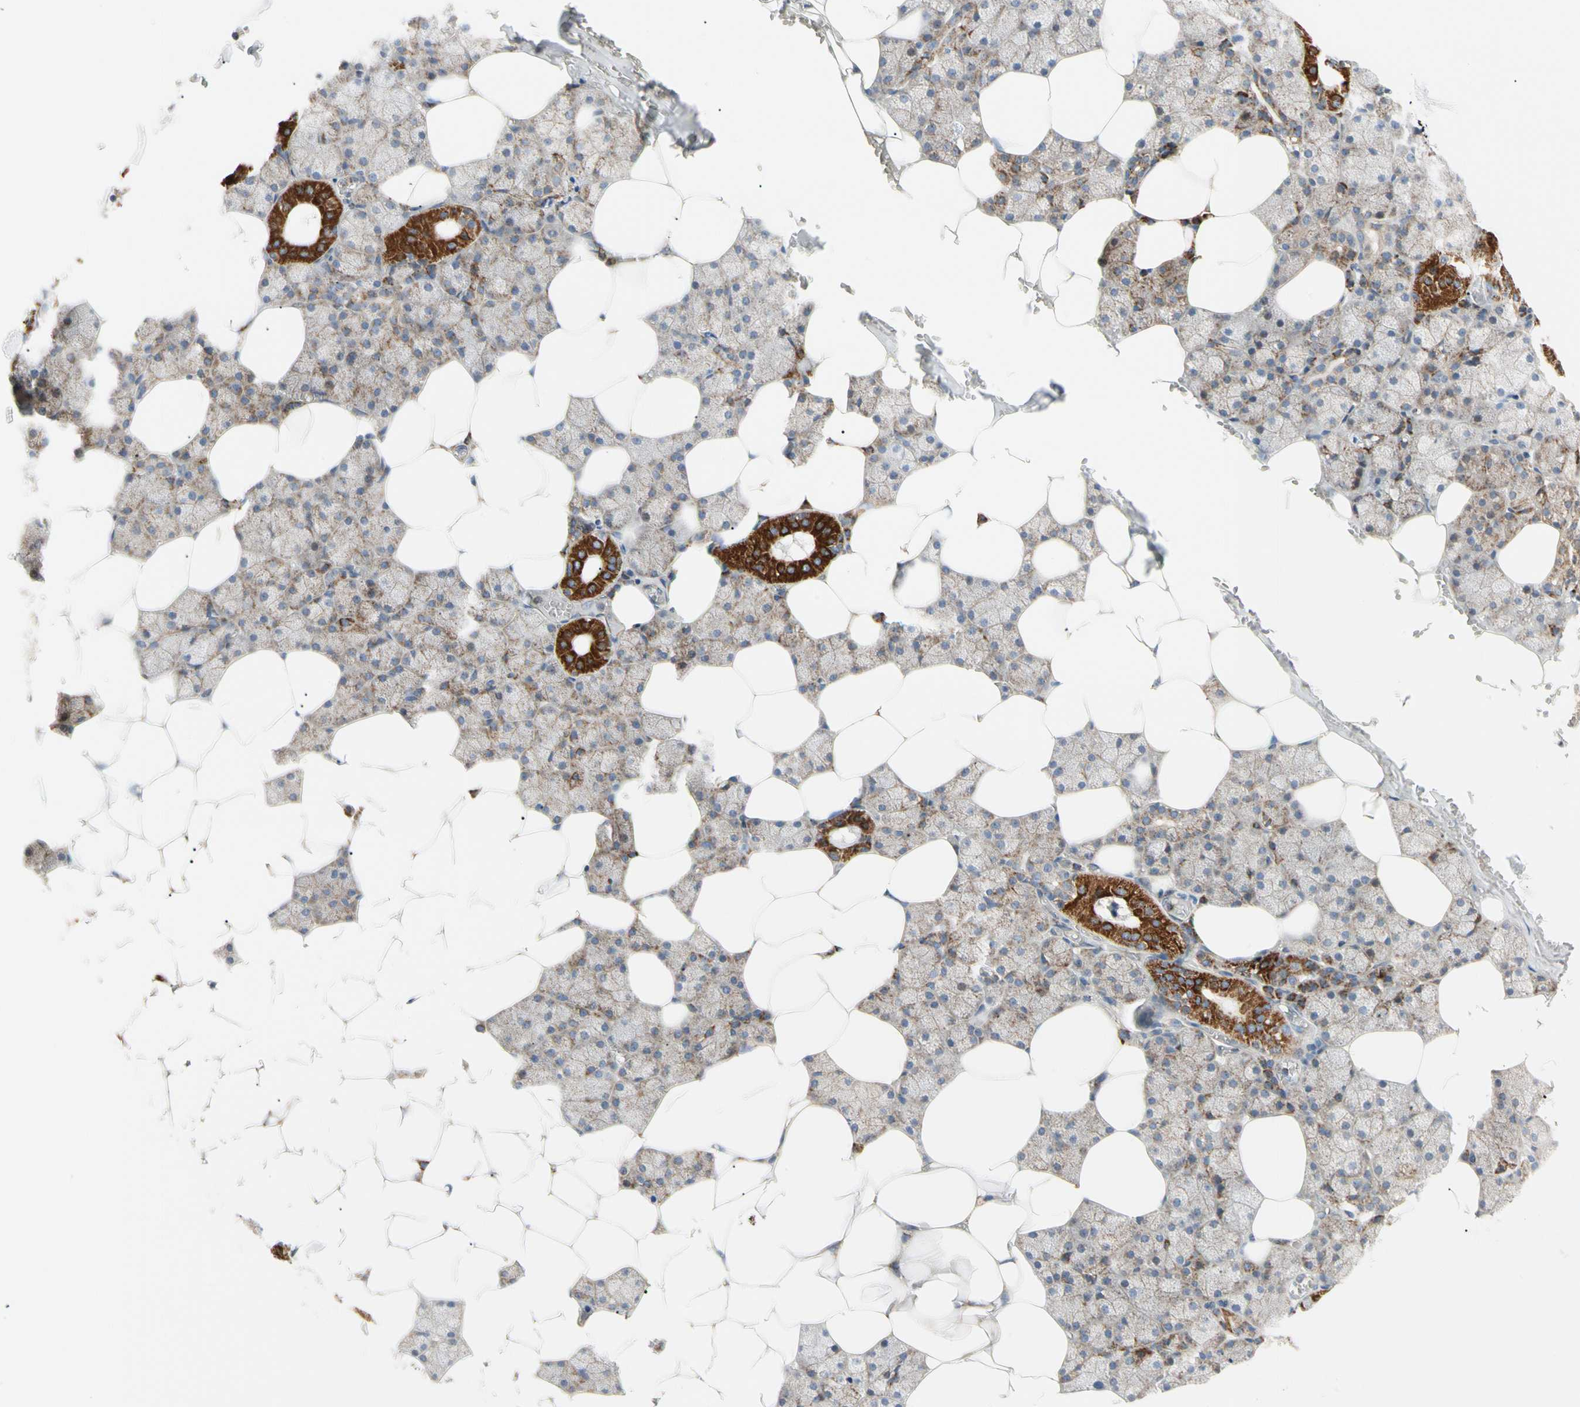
{"staining": {"intensity": "moderate", "quantity": "25%-75%", "location": "cytoplasmic/membranous"}, "tissue": "salivary gland", "cell_type": "Glandular cells", "image_type": "normal", "snomed": [{"axis": "morphology", "description": "Normal tissue, NOS"}, {"axis": "topography", "description": "Salivary gland"}], "caption": "An image of salivary gland stained for a protein exhibits moderate cytoplasmic/membranous brown staining in glandular cells.", "gene": "TBC1D10A", "patient": {"sex": "male", "age": 62}}